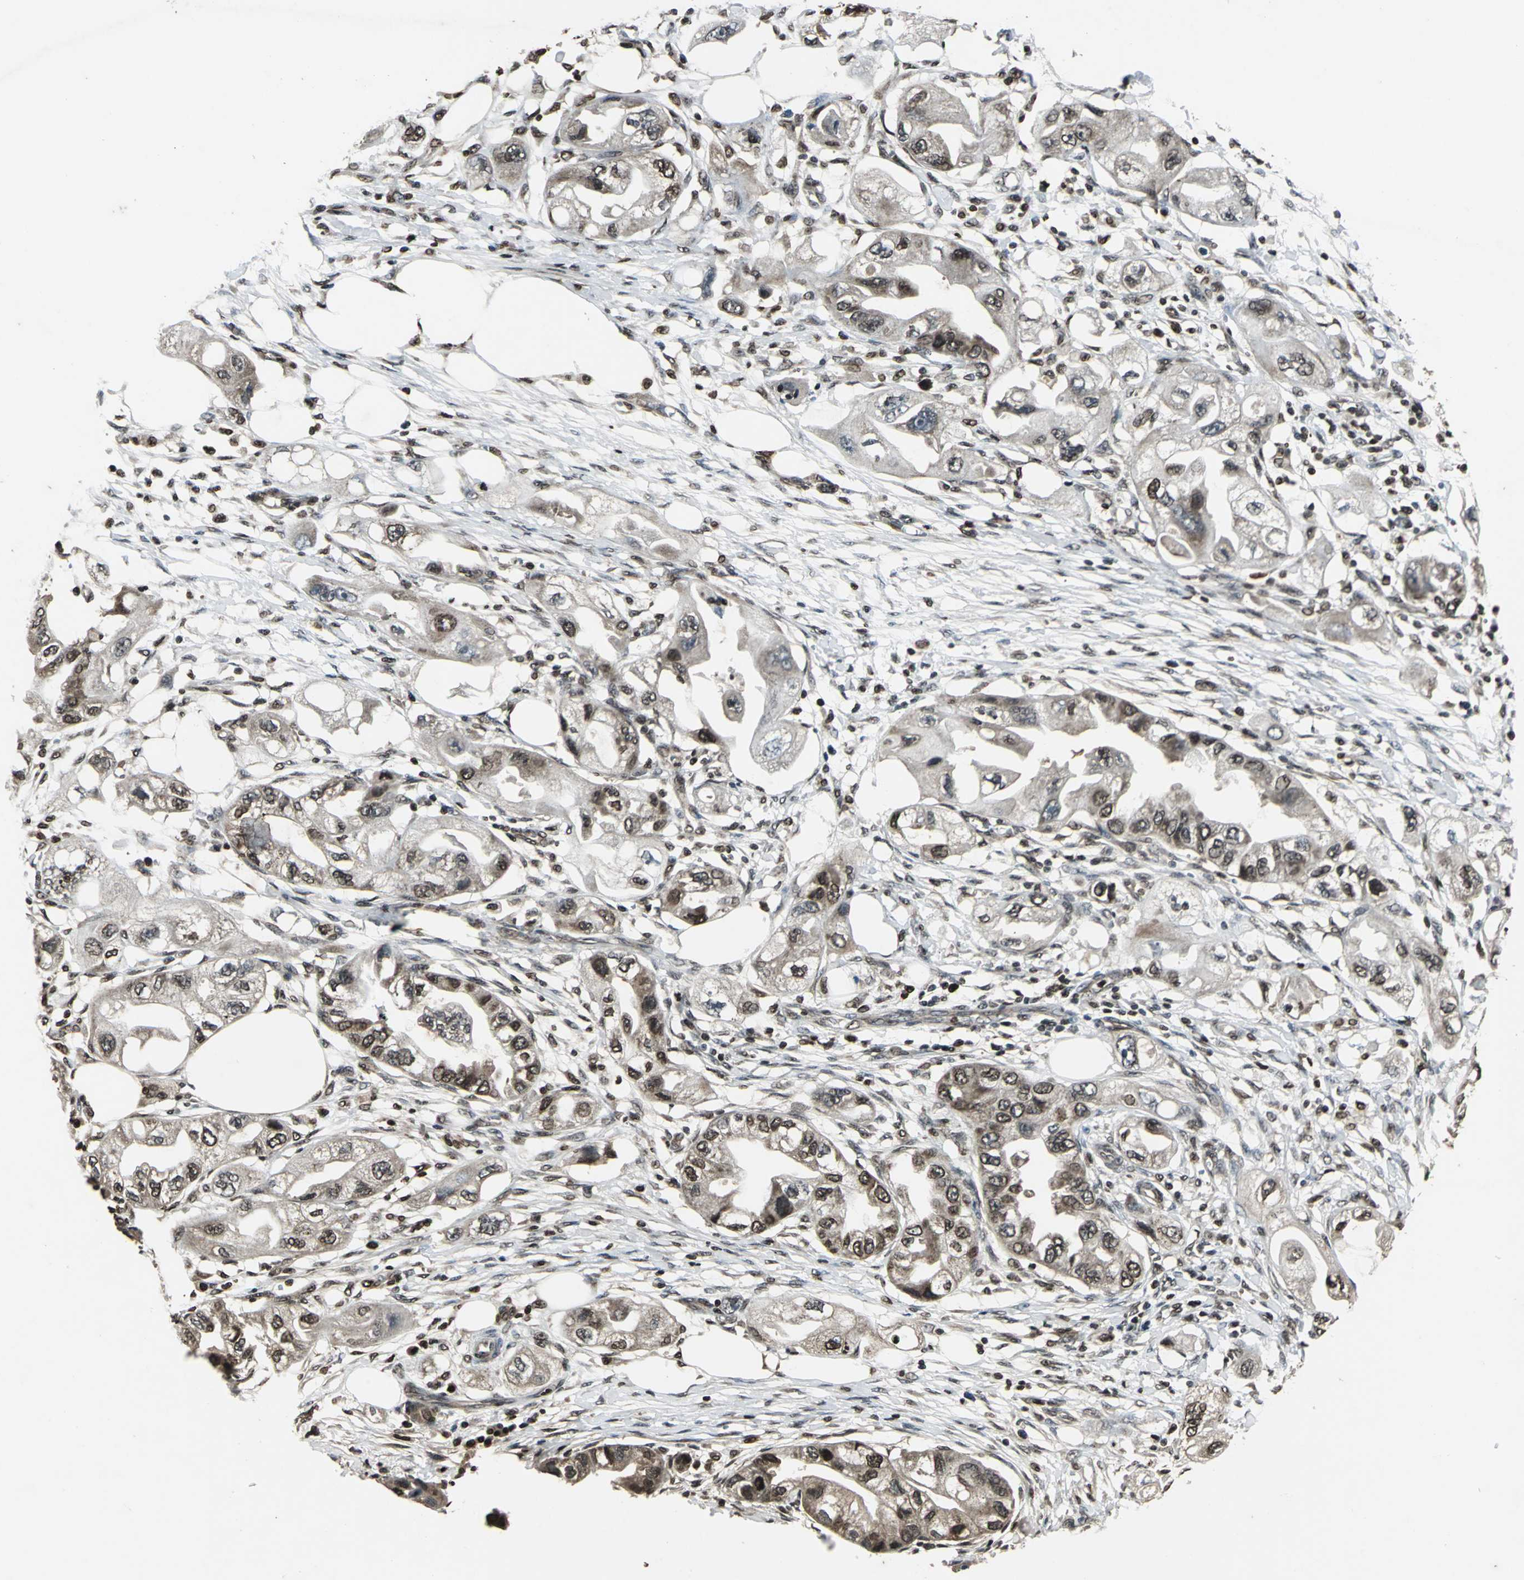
{"staining": {"intensity": "strong", "quantity": ">75%", "location": "cytoplasmic/membranous,nuclear"}, "tissue": "endometrial cancer", "cell_type": "Tumor cells", "image_type": "cancer", "snomed": [{"axis": "morphology", "description": "Adenocarcinoma, NOS"}, {"axis": "topography", "description": "Endometrium"}], "caption": "Immunohistochemical staining of human endometrial cancer (adenocarcinoma) shows high levels of strong cytoplasmic/membranous and nuclear expression in approximately >75% of tumor cells.", "gene": "AHR", "patient": {"sex": "female", "age": 67}}